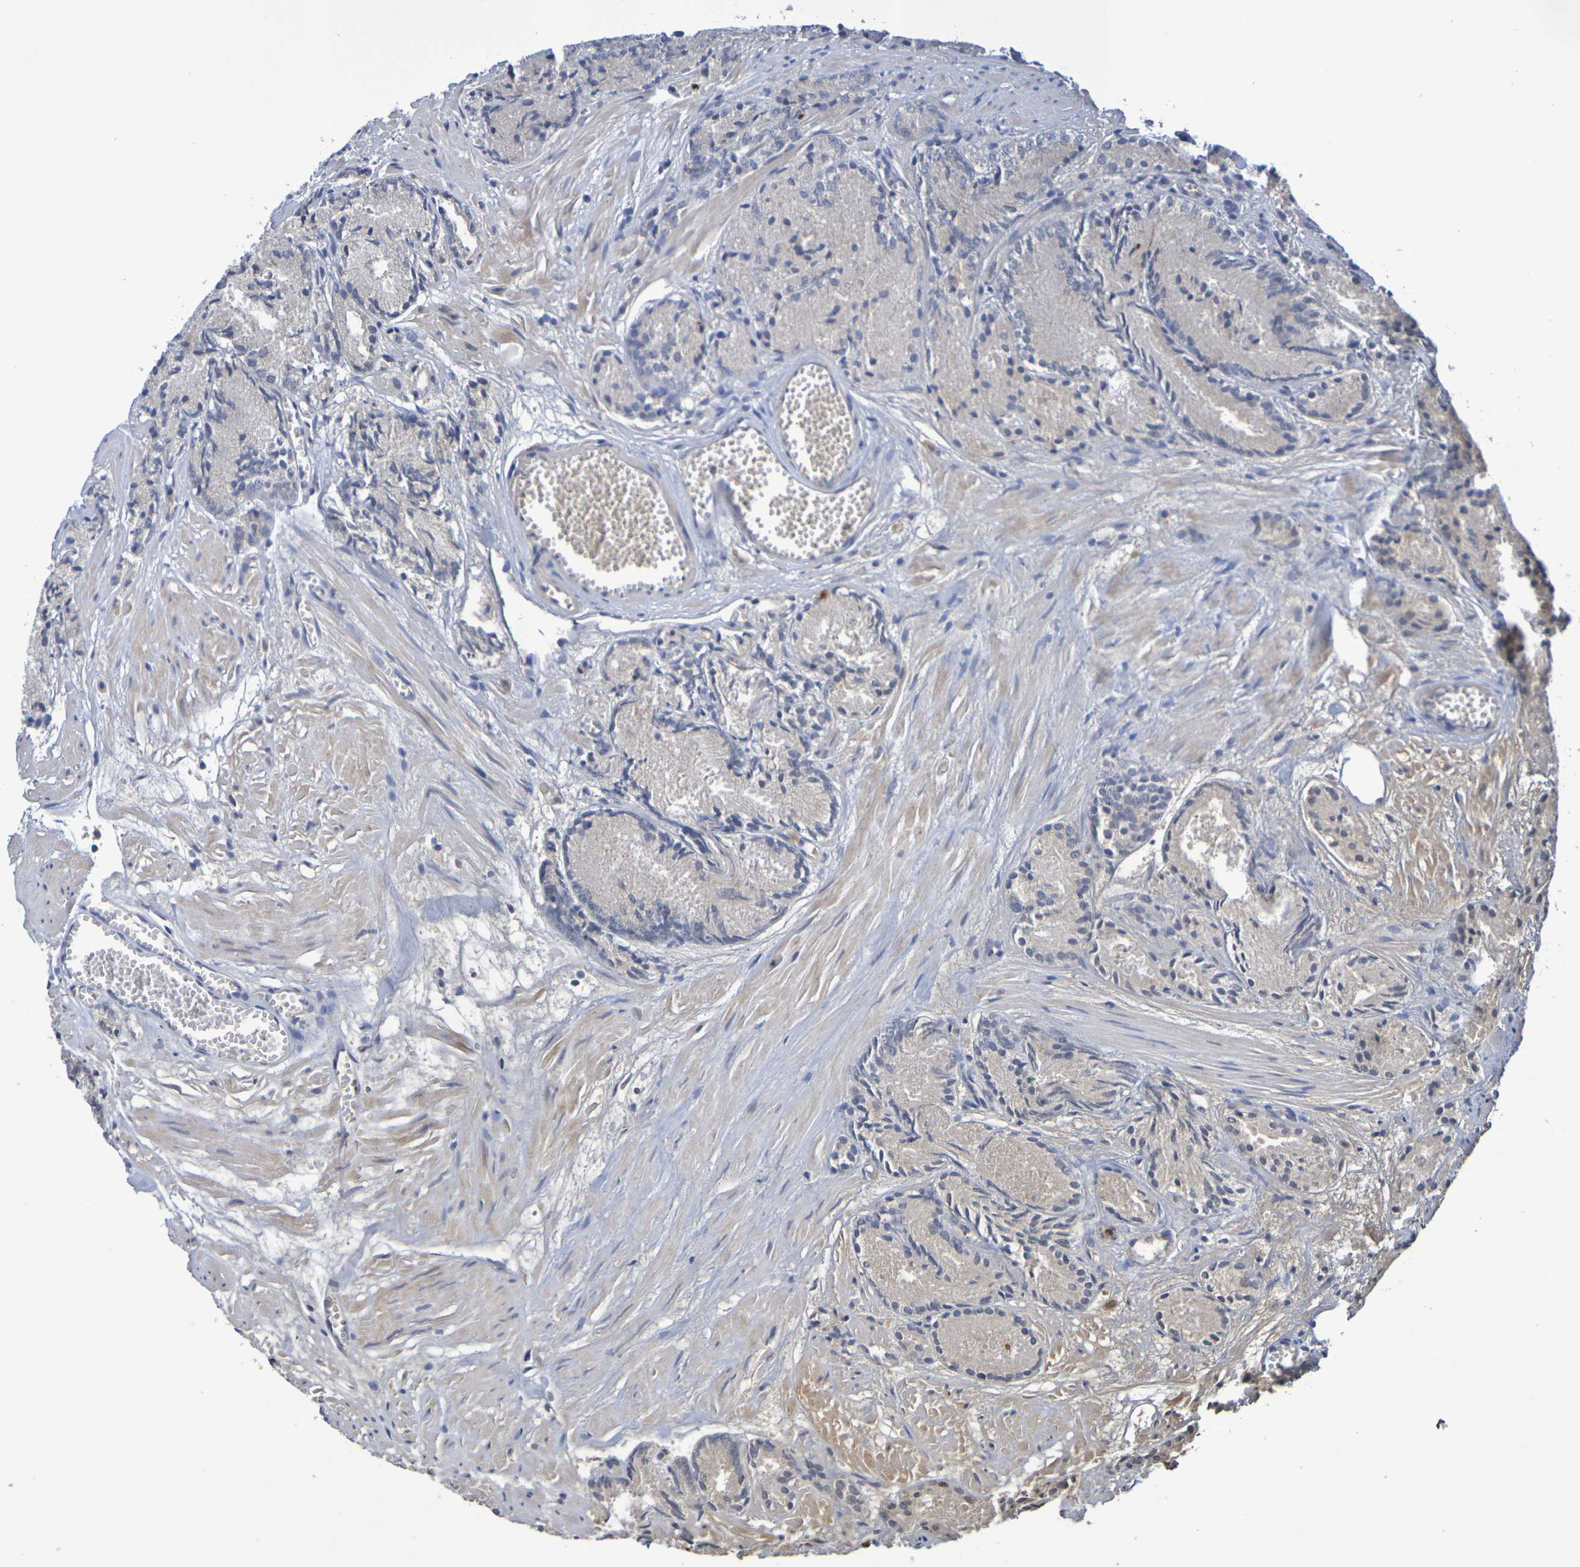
{"staining": {"intensity": "weak", "quantity": "25%-75%", "location": "cytoplasmic/membranous"}, "tissue": "prostate cancer", "cell_type": "Tumor cells", "image_type": "cancer", "snomed": [{"axis": "morphology", "description": "Adenocarcinoma, Low grade"}, {"axis": "topography", "description": "Prostate"}], "caption": "The immunohistochemical stain highlights weak cytoplasmic/membranous staining in tumor cells of prostate low-grade adenocarcinoma tissue.", "gene": "TERF2", "patient": {"sex": "male", "age": 72}}